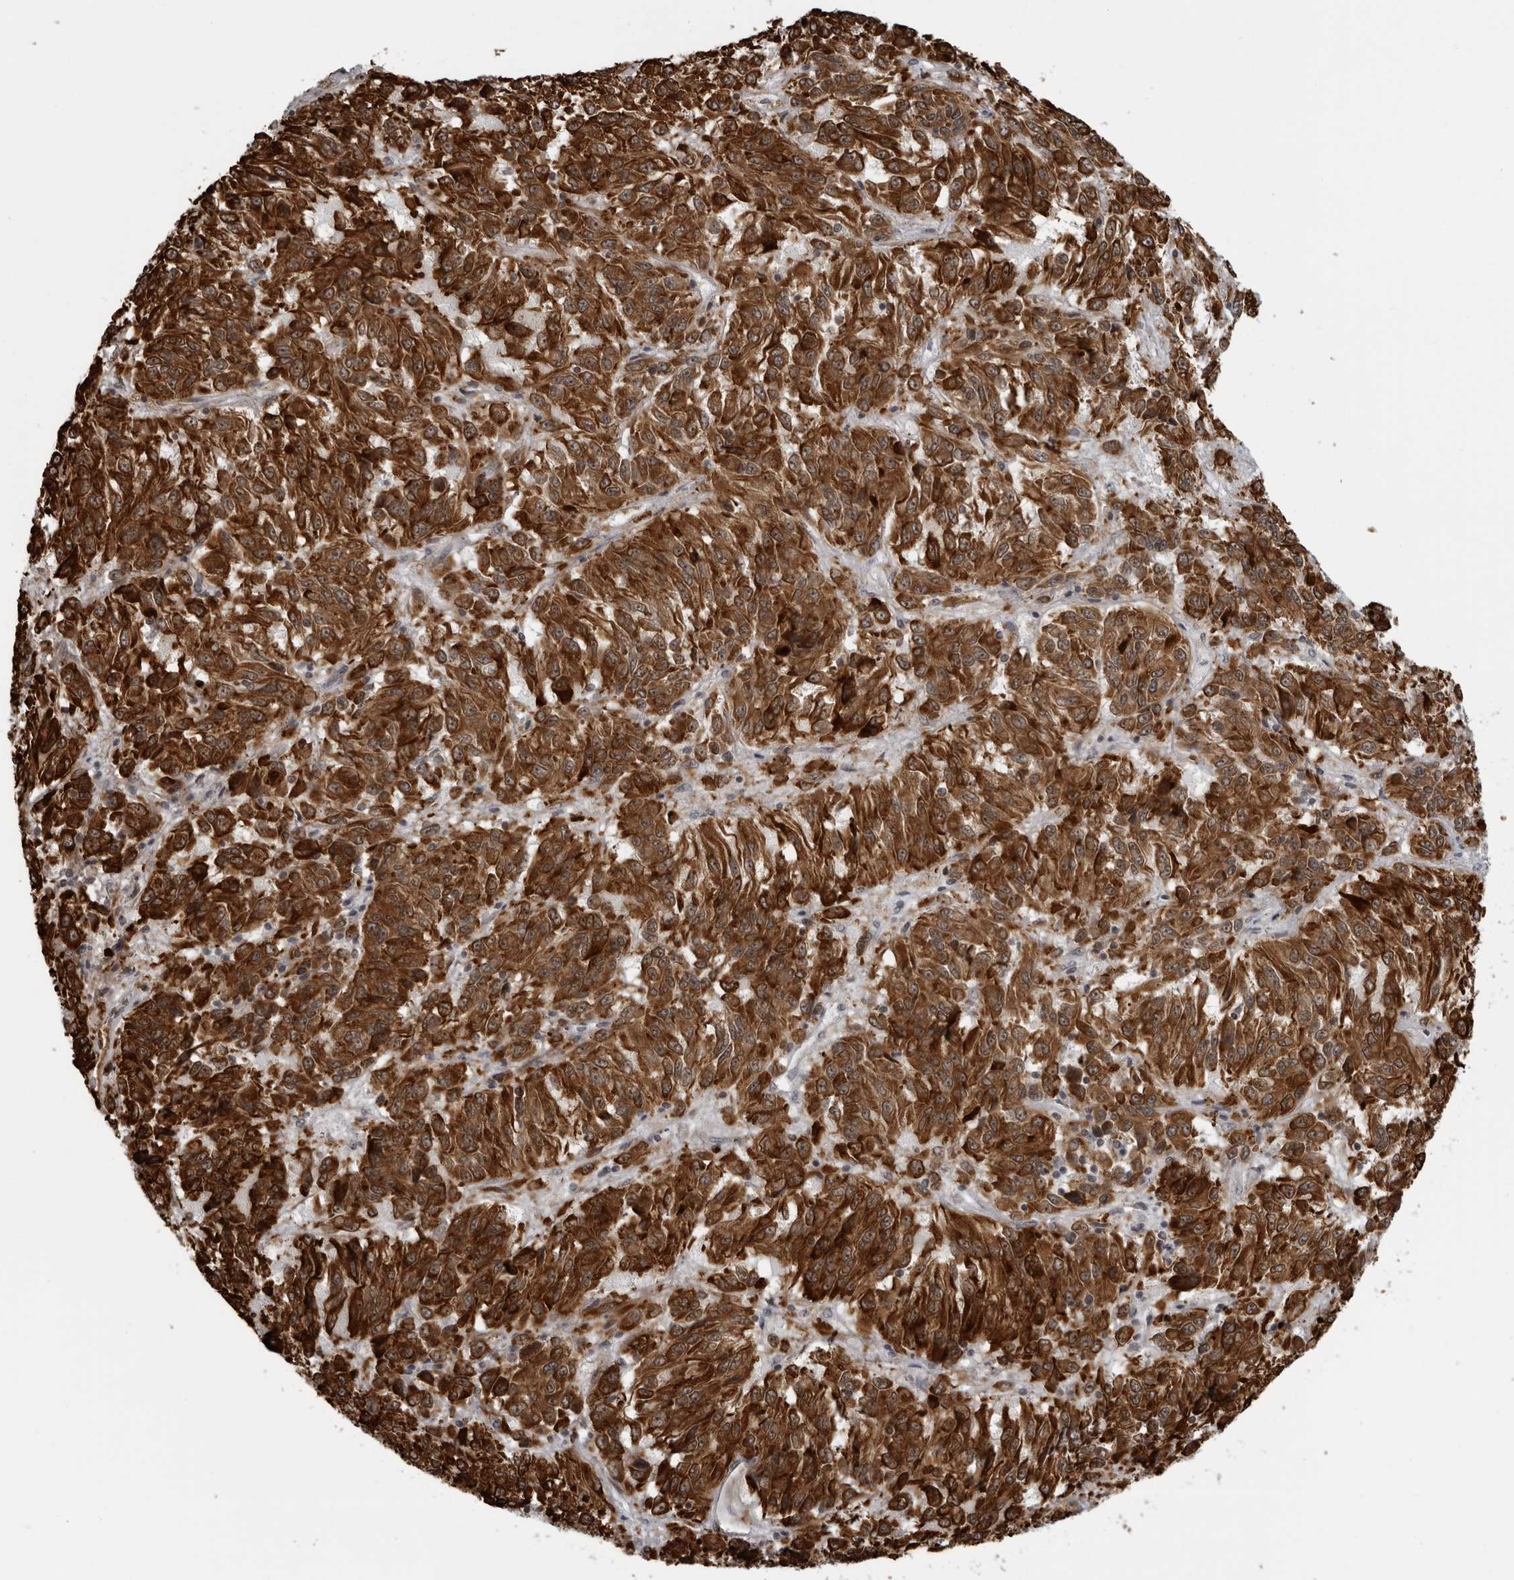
{"staining": {"intensity": "strong", "quantity": ">75%", "location": "cytoplasmic/membranous"}, "tissue": "melanoma", "cell_type": "Tumor cells", "image_type": "cancer", "snomed": [{"axis": "morphology", "description": "Malignant melanoma, Metastatic site"}, {"axis": "topography", "description": "Lung"}], "caption": "Immunohistochemistry (IHC) image of human melanoma stained for a protein (brown), which displays high levels of strong cytoplasmic/membranous expression in about >75% of tumor cells.", "gene": "THOP1", "patient": {"sex": "male", "age": 64}}